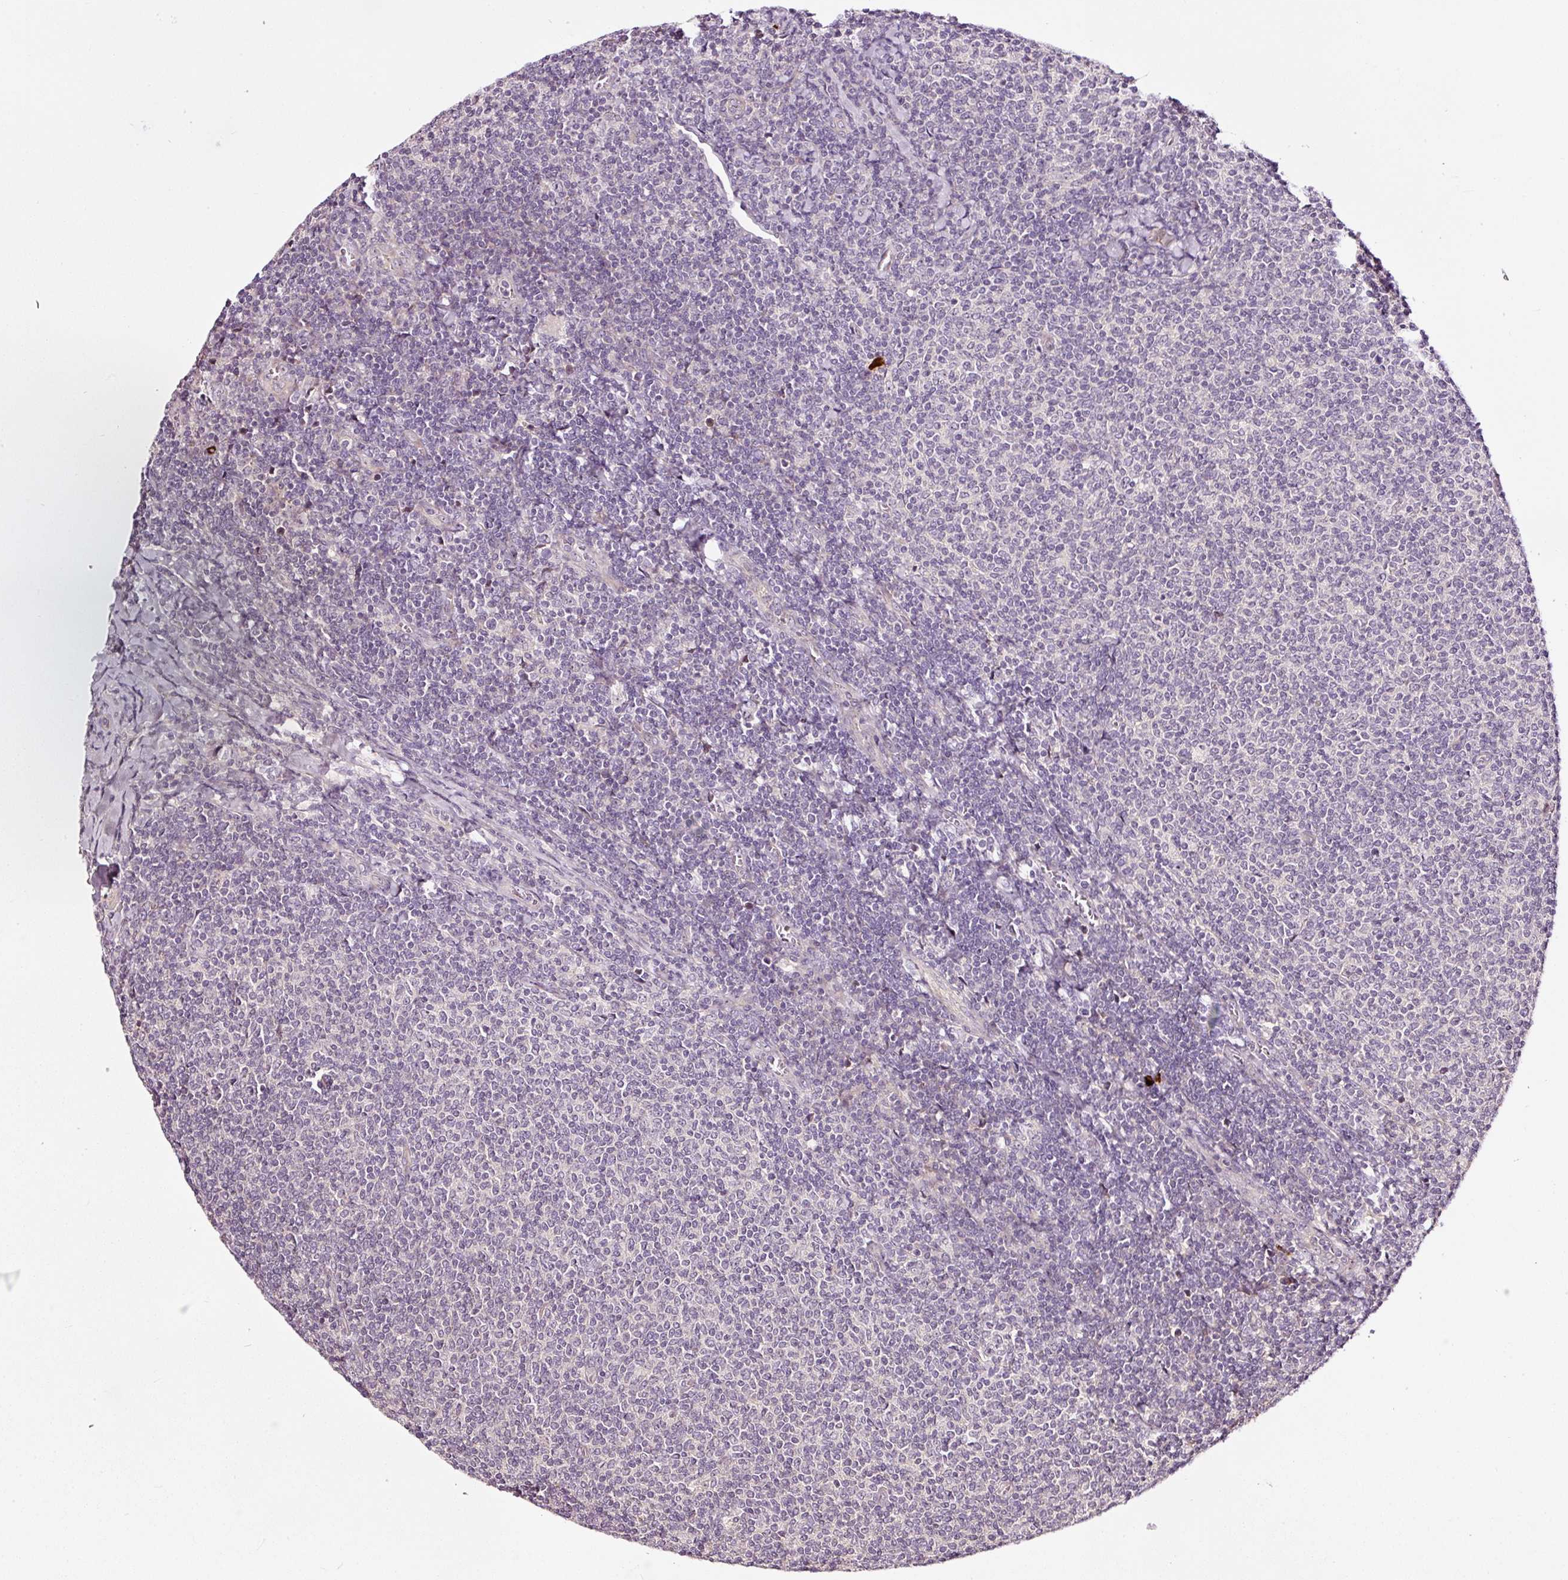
{"staining": {"intensity": "negative", "quantity": "none", "location": "none"}, "tissue": "lymphoma", "cell_type": "Tumor cells", "image_type": "cancer", "snomed": [{"axis": "morphology", "description": "Malignant lymphoma, non-Hodgkin's type, Low grade"}, {"axis": "topography", "description": "Lymph node"}], "caption": "This is a micrograph of immunohistochemistry staining of lymphoma, which shows no positivity in tumor cells. (DAB IHC, high magnification).", "gene": "UTP14A", "patient": {"sex": "male", "age": 52}}